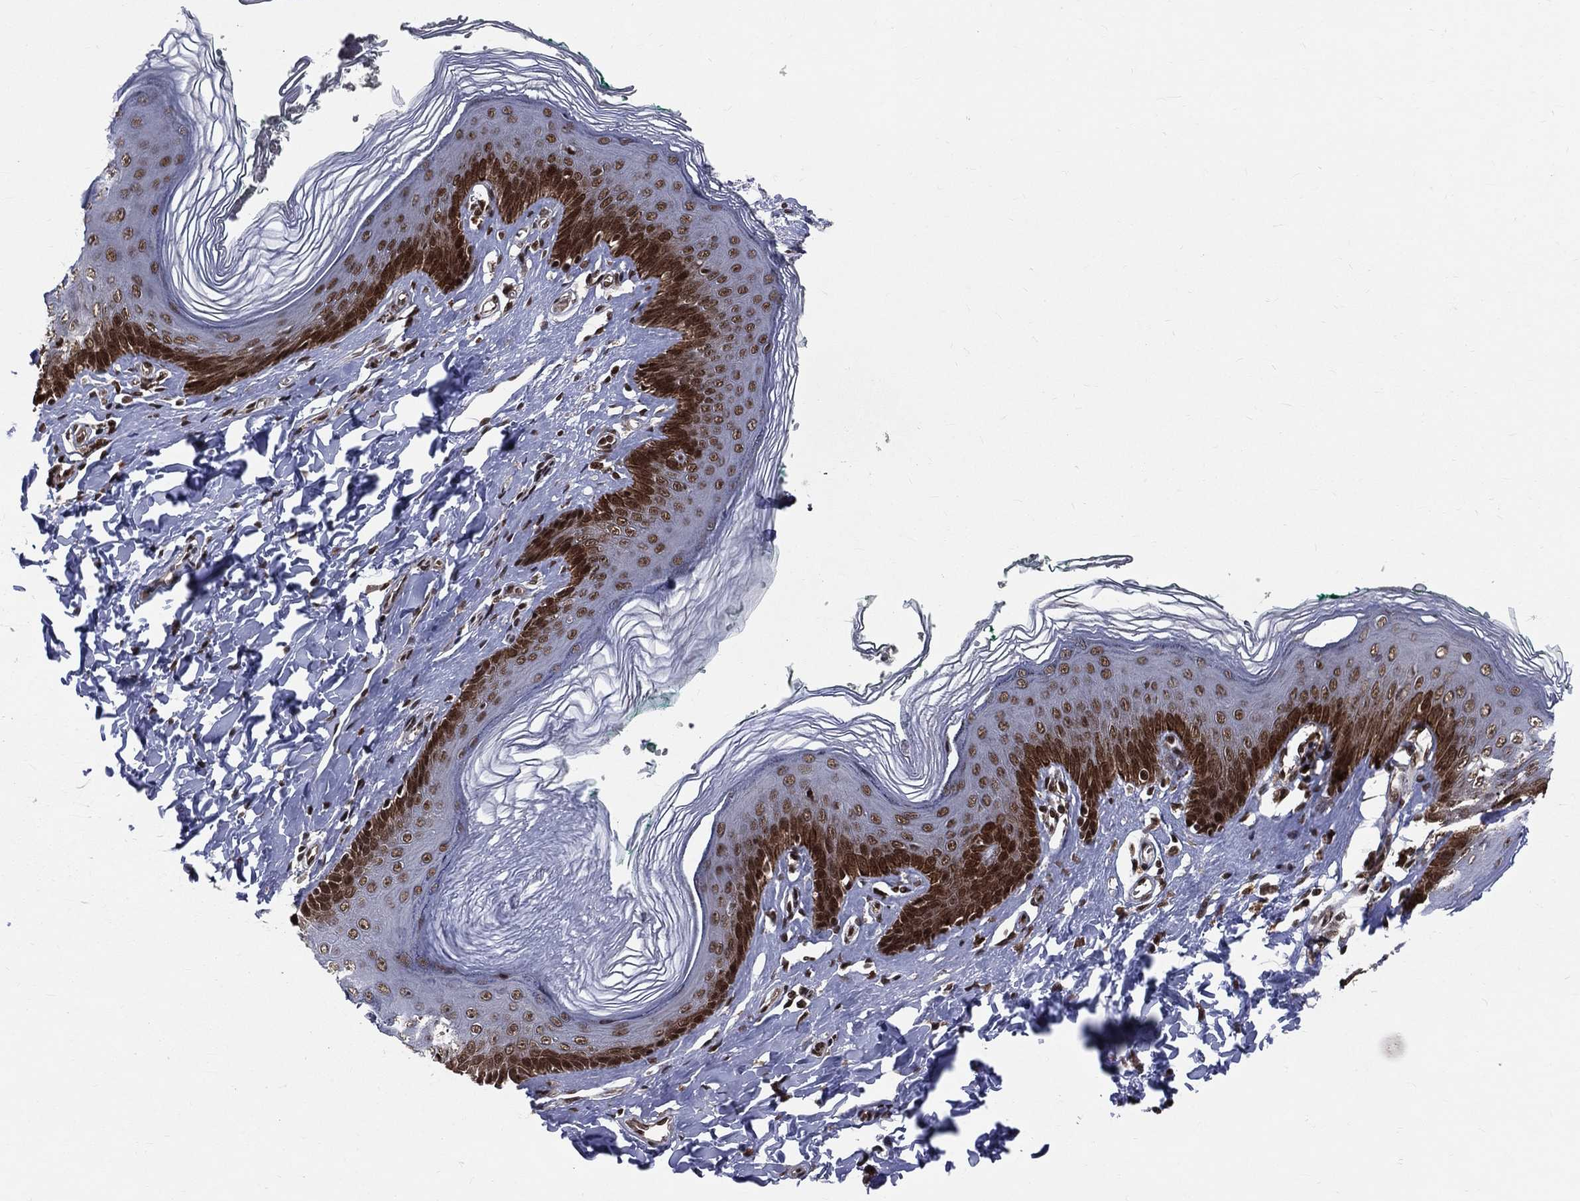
{"staining": {"intensity": "strong", "quantity": "25%-75%", "location": "nuclear"}, "tissue": "skin", "cell_type": "Epidermal cells", "image_type": "normal", "snomed": [{"axis": "morphology", "description": "Normal tissue, NOS"}, {"axis": "topography", "description": "Vulva"}], "caption": "Immunohistochemical staining of benign human skin exhibits strong nuclear protein positivity in approximately 25%-75% of epidermal cells.", "gene": "SMC3", "patient": {"sex": "female", "age": 66}}